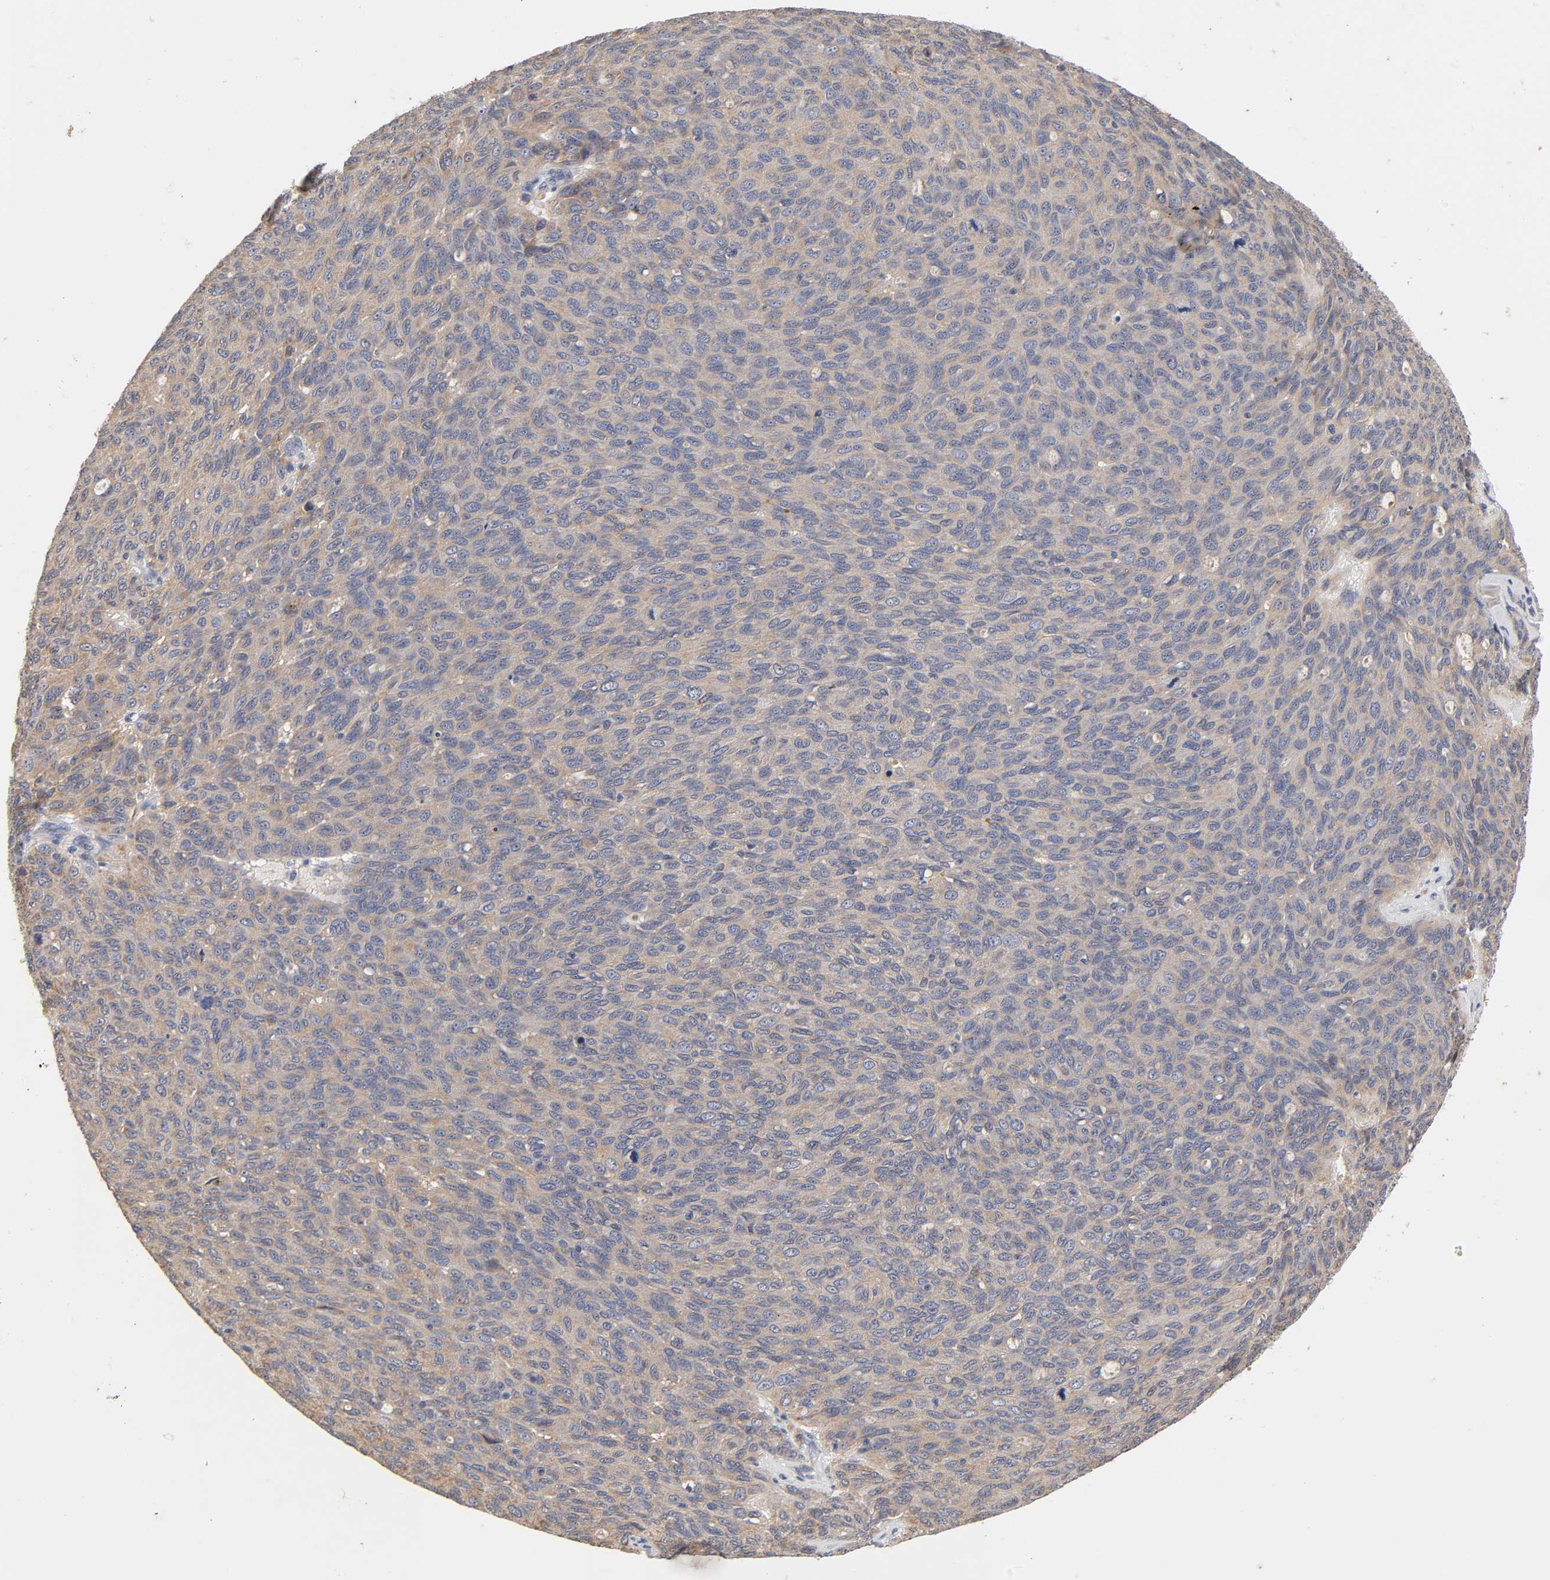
{"staining": {"intensity": "weak", "quantity": ">75%", "location": "cytoplasmic/membranous"}, "tissue": "ovarian cancer", "cell_type": "Tumor cells", "image_type": "cancer", "snomed": [{"axis": "morphology", "description": "Carcinoma, endometroid"}, {"axis": "topography", "description": "Ovary"}], "caption": "Human ovarian endometroid carcinoma stained for a protein (brown) shows weak cytoplasmic/membranous positive positivity in about >75% of tumor cells.", "gene": "CXADR", "patient": {"sex": "female", "age": 60}}